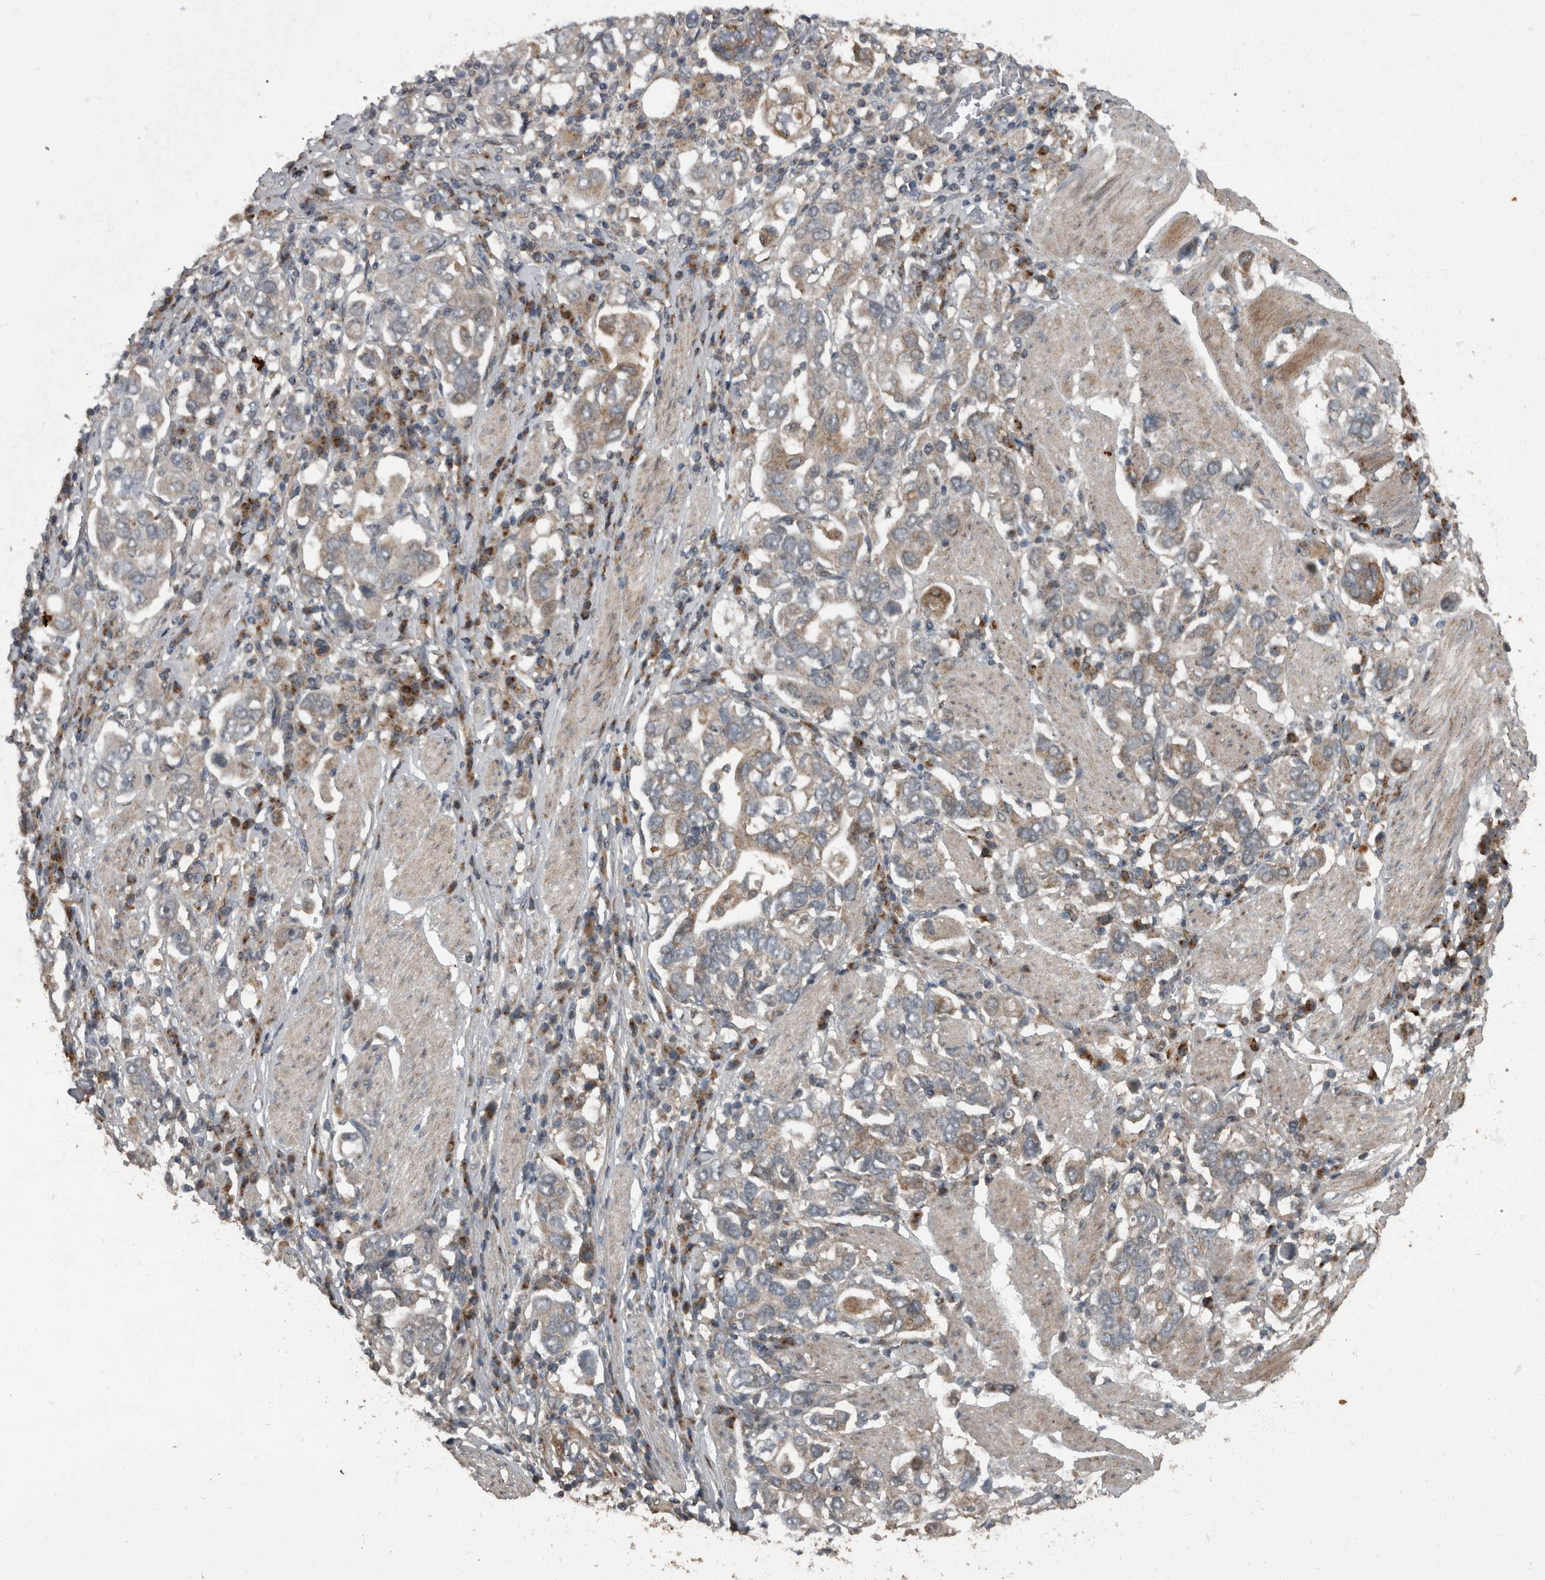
{"staining": {"intensity": "weak", "quantity": "<25%", "location": "cytoplasmic/membranous"}, "tissue": "stomach cancer", "cell_type": "Tumor cells", "image_type": "cancer", "snomed": [{"axis": "morphology", "description": "Adenocarcinoma, NOS"}, {"axis": "topography", "description": "Stomach, upper"}], "caption": "IHC of stomach adenocarcinoma displays no staining in tumor cells. Brightfield microscopy of immunohistochemistry stained with DAB (brown) and hematoxylin (blue), captured at high magnification.", "gene": "RABGGTB", "patient": {"sex": "male", "age": 62}}